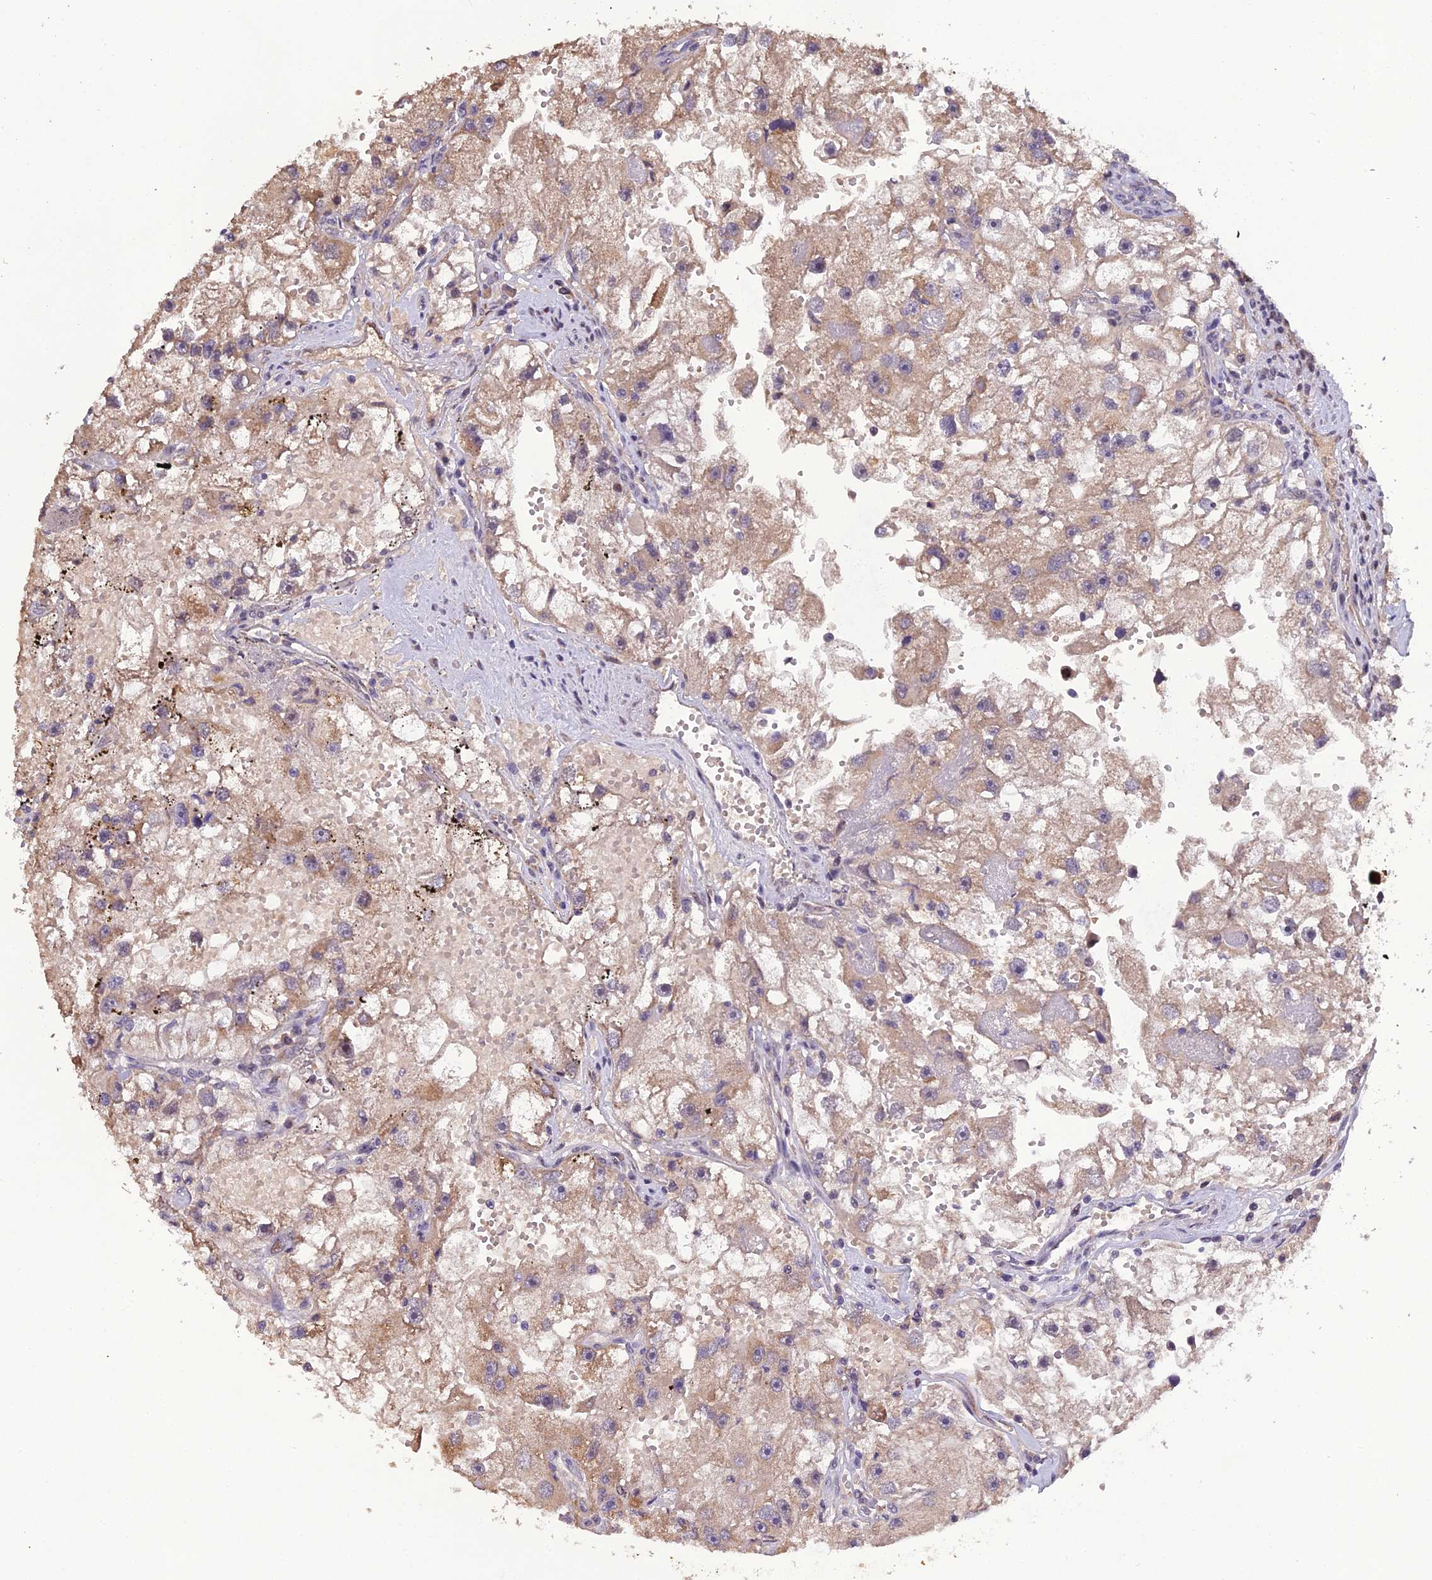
{"staining": {"intensity": "weak", "quantity": "25%-75%", "location": "cytoplasmic/membranous"}, "tissue": "renal cancer", "cell_type": "Tumor cells", "image_type": "cancer", "snomed": [{"axis": "morphology", "description": "Adenocarcinoma, NOS"}, {"axis": "topography", "description": "Kidney"}], "caption": "Immunohistochemical staining of human adenocarcinoma (renal) reveals low levels of weak cytoplasmic/membranous protein positivity in approximately 25%-75% of tumor cells. Immunohistochemistry (ihc) stains the protein of interest in brown and the nuclei are stained blue.", "gene": "ARL2", "patient": {"sex": "male", "age": 63}}